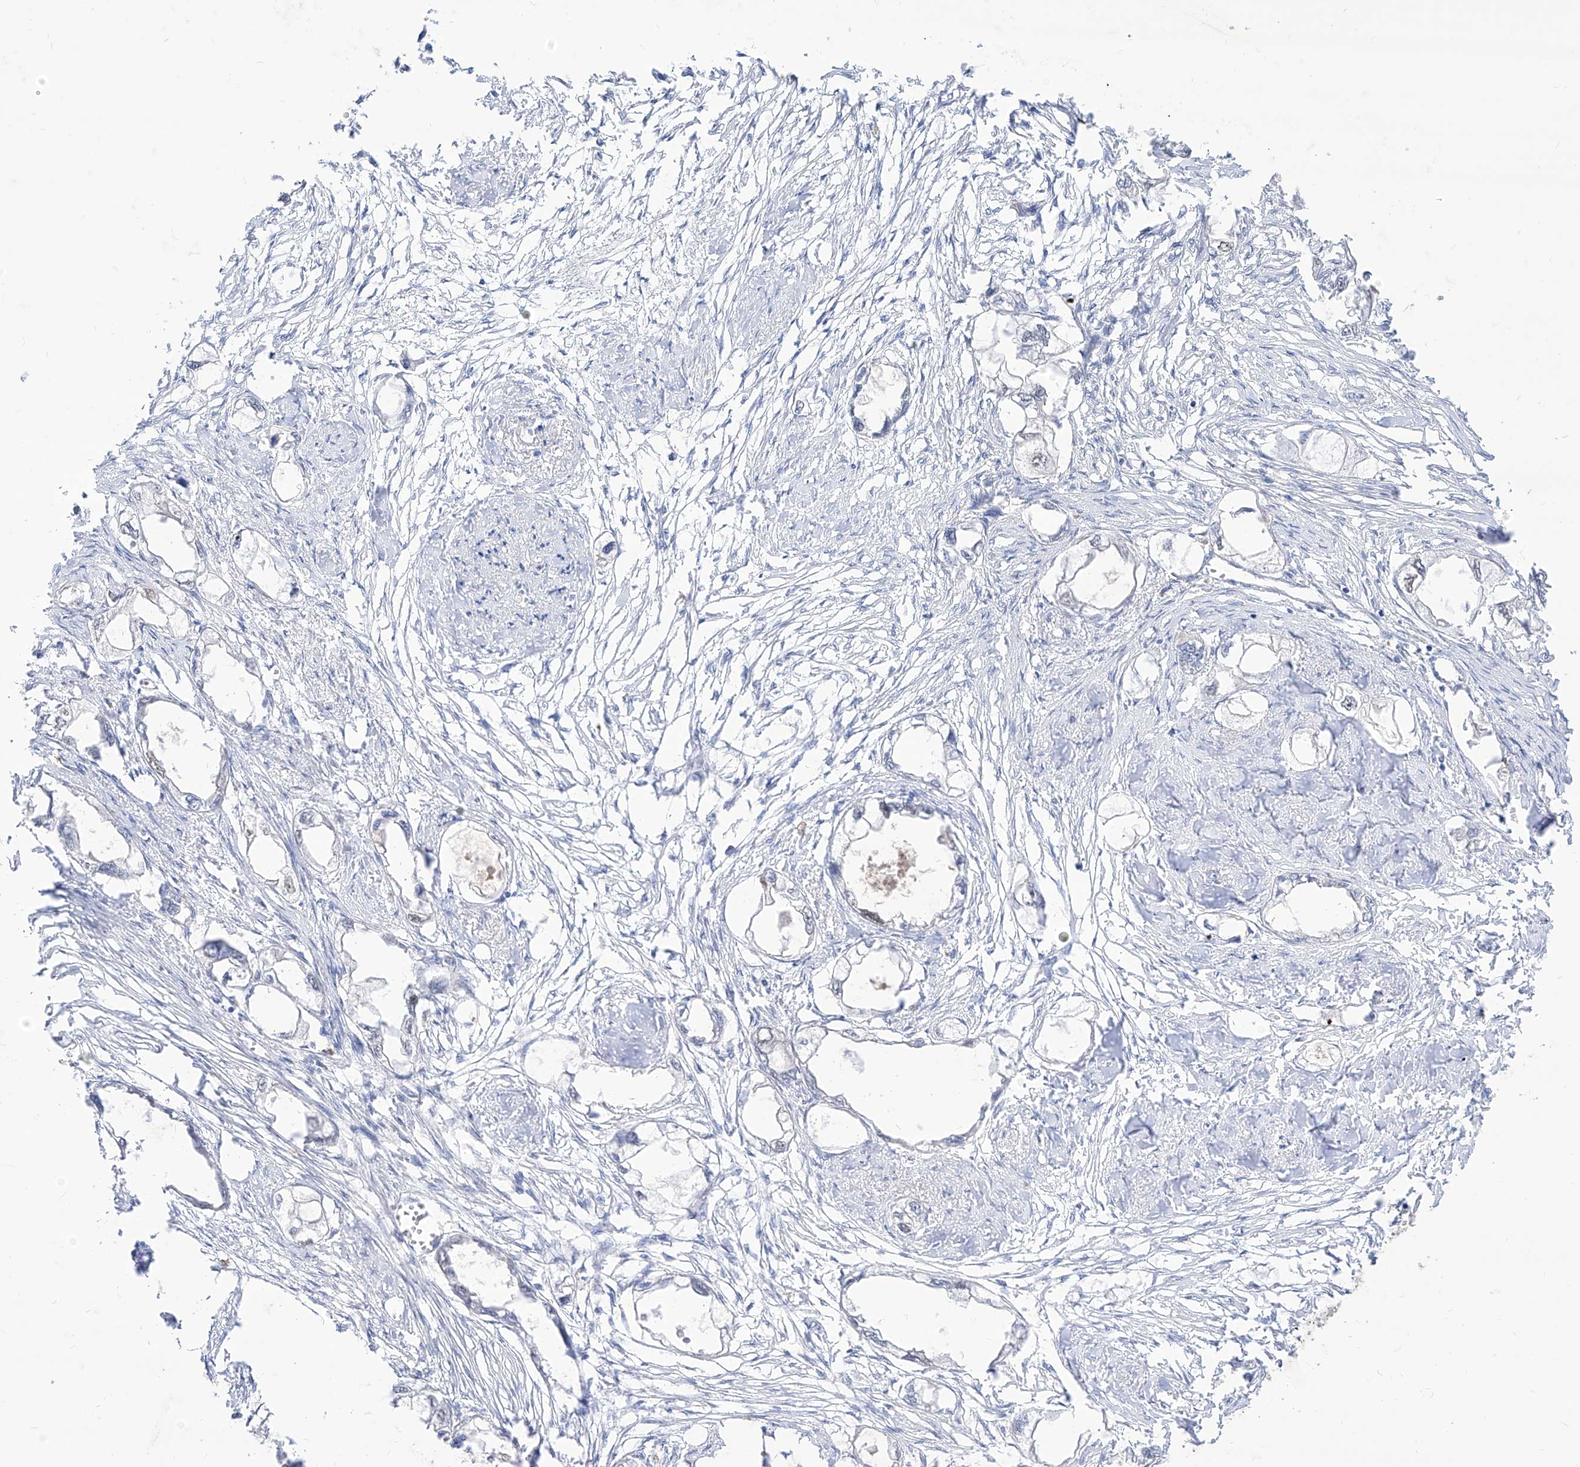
{"staining": {"intensity": "negative", "quantity": "none", "location": "none"}, "tissue": "endometrial cancer", "cell_type": "Tumor cells", "image_type": "cancer", "snomed": [{"axis": "morphology", "description": "Adenocarcinoma, NOS"}, {"axis": "morphology", "description": "Adenocarcinoma, metastatic, NOS"}, {"axis": "topography", "description": "Adipose tissue"}, {"axis": "topography", "description": "Endometrium"}], "caption": "Immunohistochemistry (IHC) of human endometrial adenocarcinoma displays no expression in tumor cells. (Brightfield microscopy of DAB IHC at high magnification).", "gene": "BROX", "patient": {"sex": "female", "age": 67}}